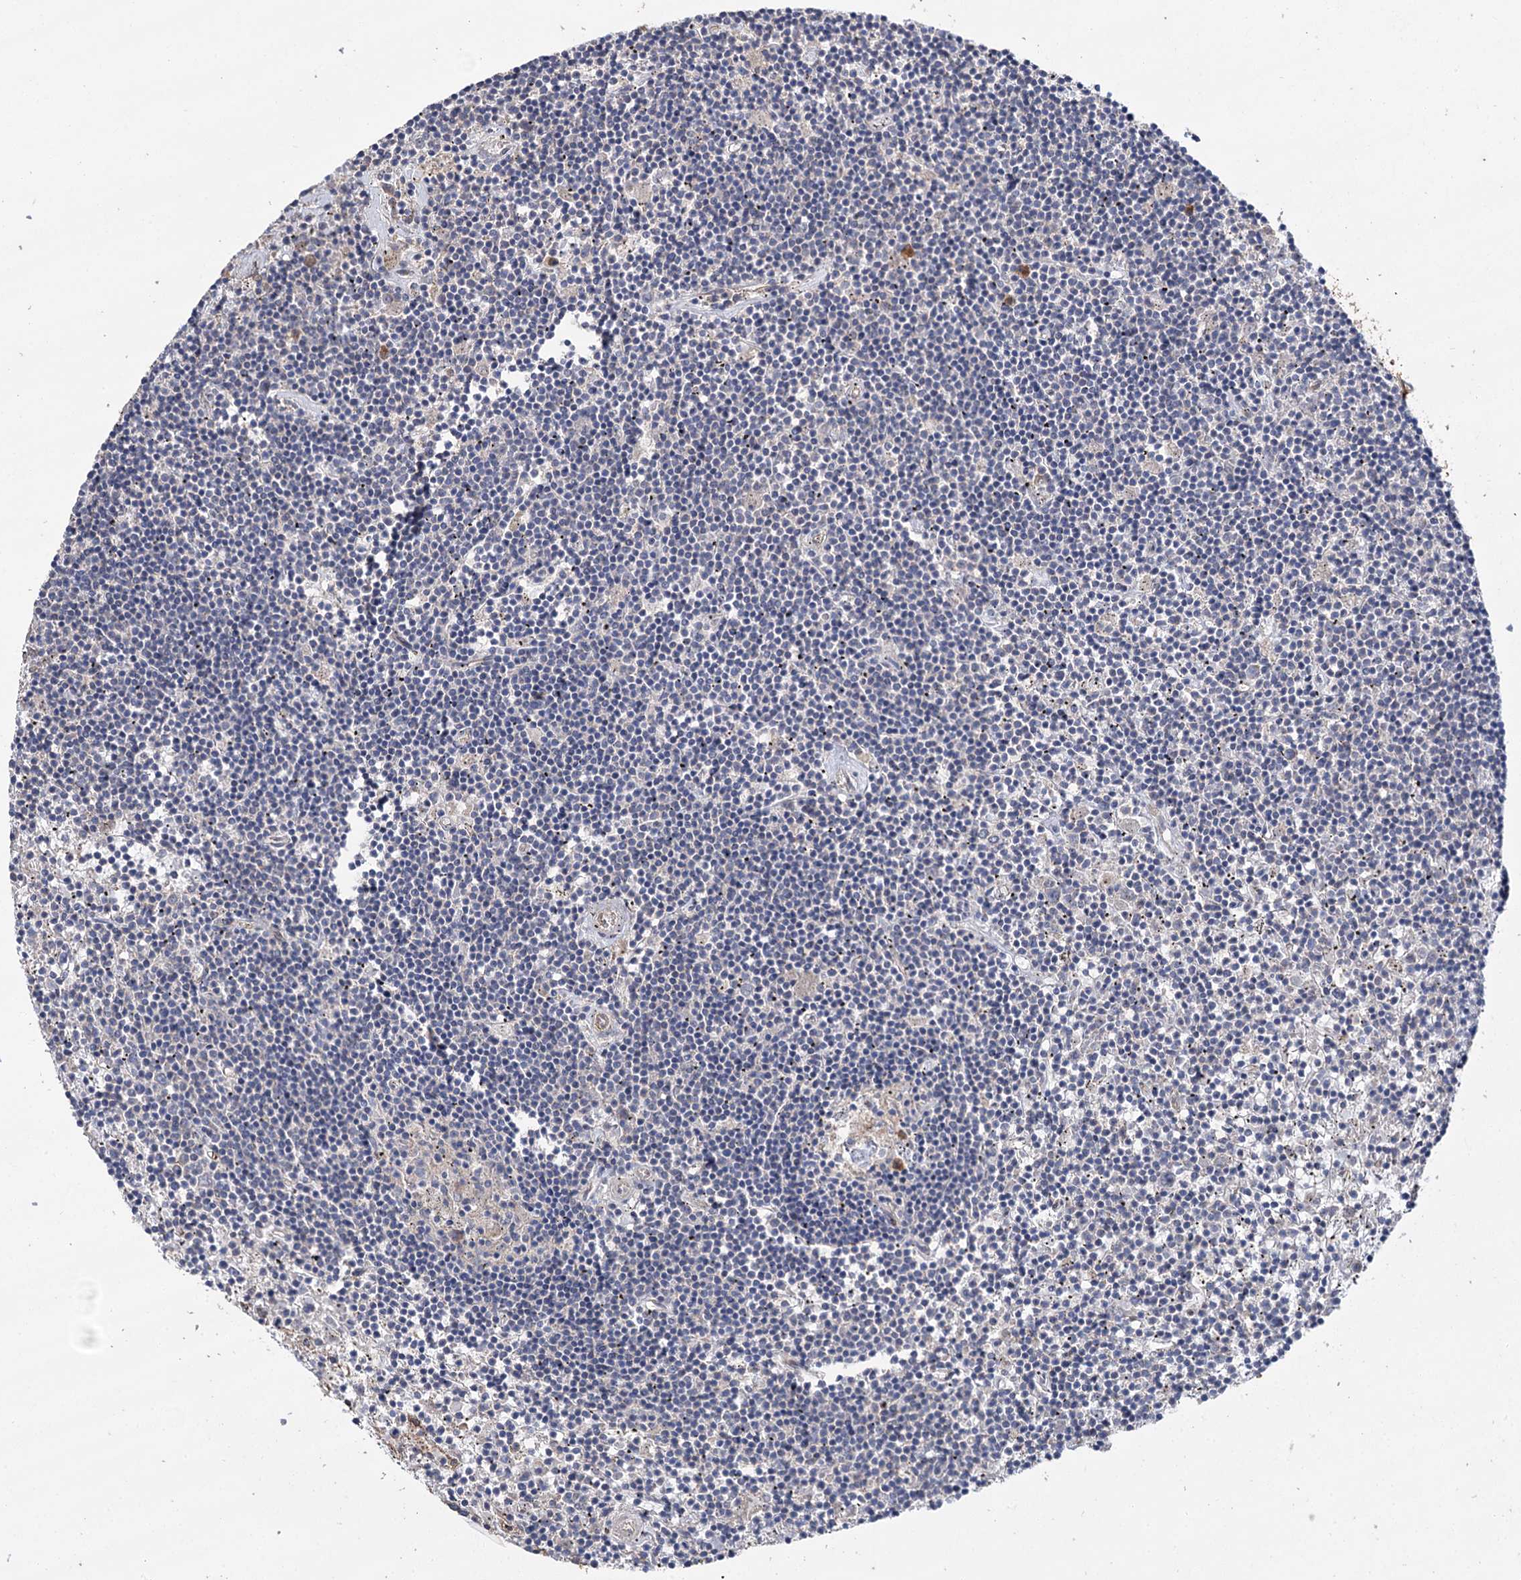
{"staining": {"intensity": "negative", "quantity": "none", "location": "none"}, "tissue": "lymphoma", "cell_type": "Tumor cells", "image_type": "cancer", "snomed": [{"axis": "morphology", "description": "Malignant lymphoma, non-Hodgkin's type, Low grade"}, {"axis": "topography", "description": "Spleen"}], "caption": "This is a image of IHC staining of lymphoma, which shows no staining in tumor cells.", "gene": "SPATS2", "patient": {"sex": "male", "age": 76}}